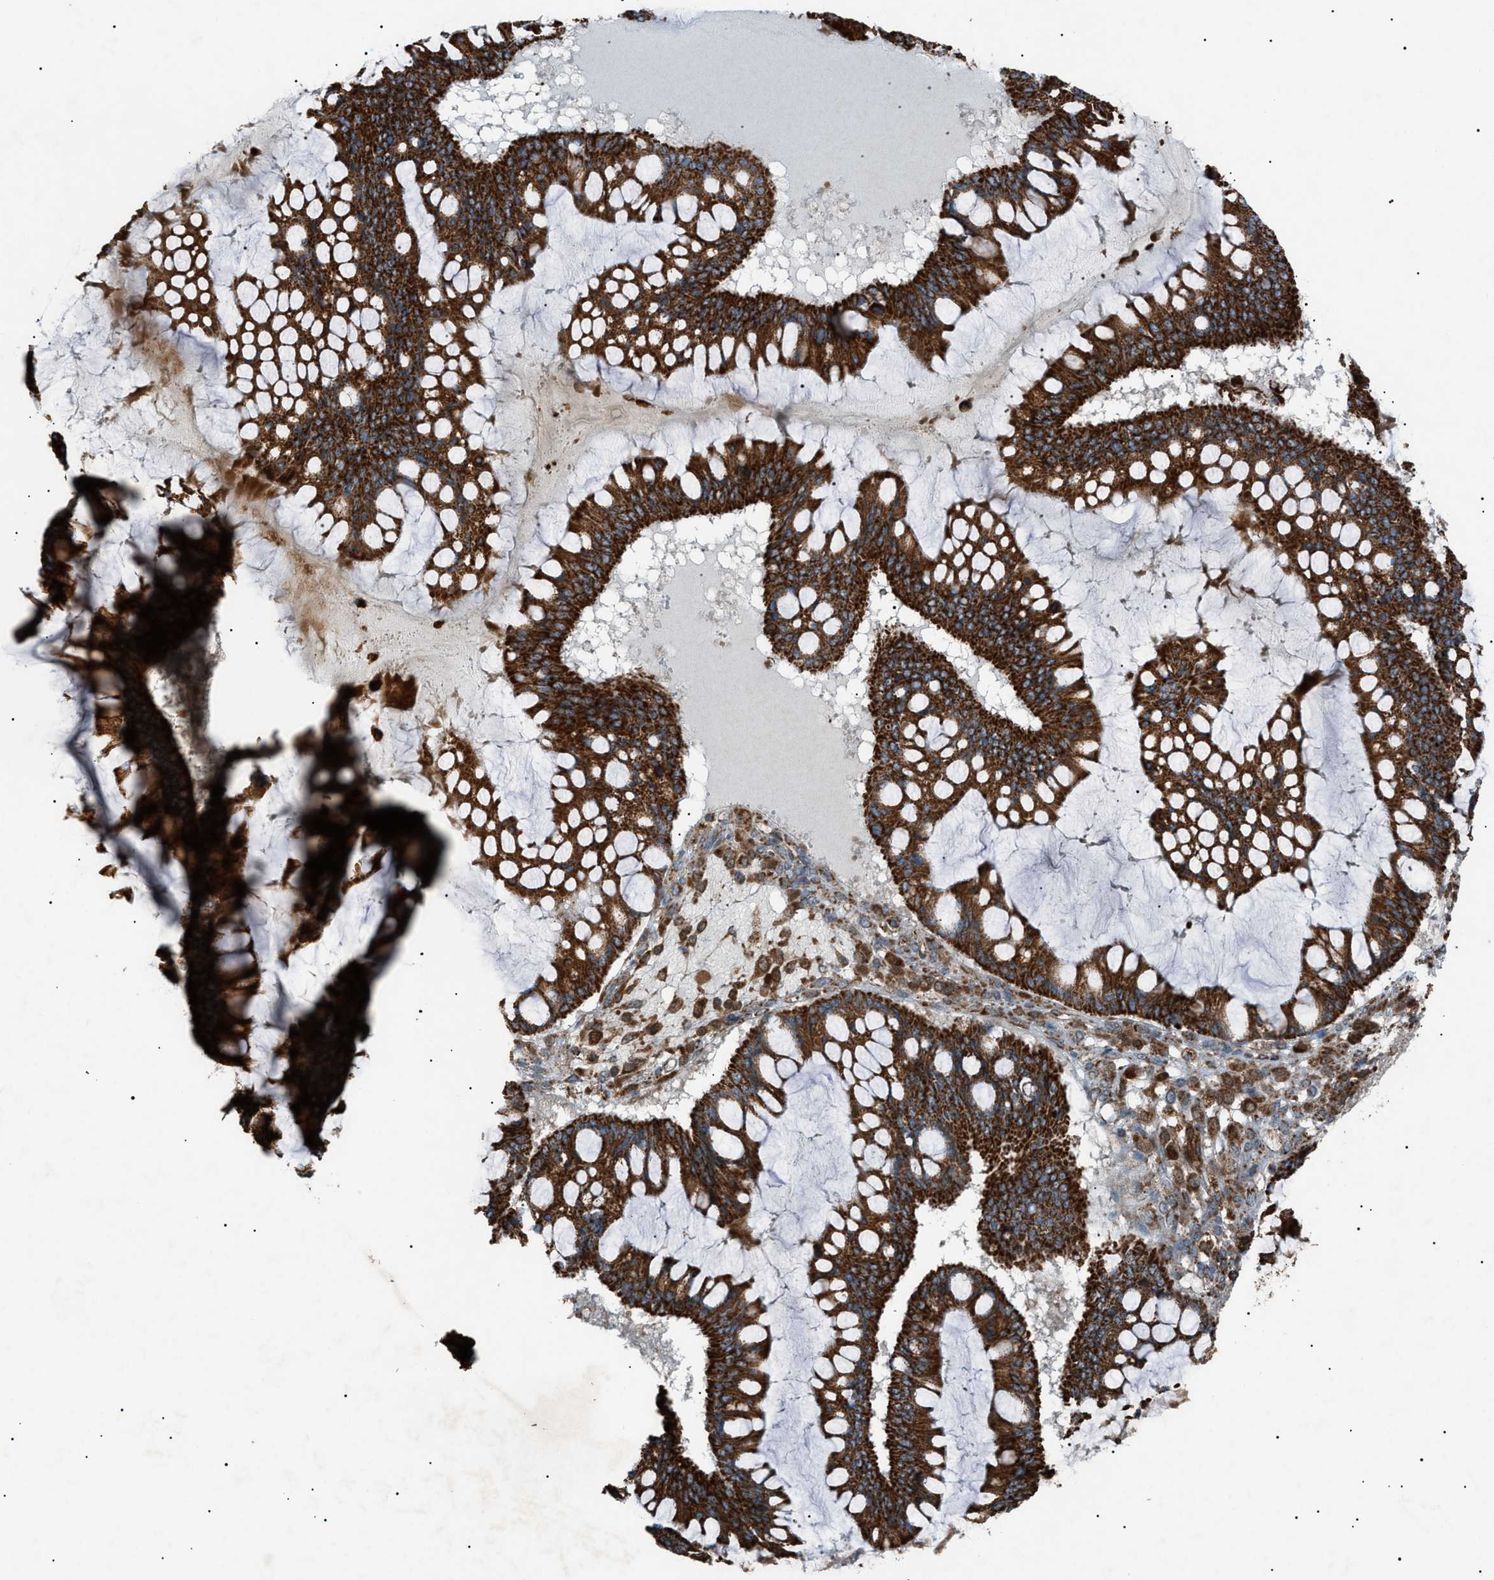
{"staining": {"intensity": "strong", "quantity": ">75%", "location": "cytoplasmic/membranous"}, "tissue": "ovarian cancer", "cell_type": "Tumor cells", "image_type": "cancer", "snomed": [{"axis": "morphology", "description": "Cystadenocarcinoma, mucinous, NOS"}, {"axis": "topography", "description": "Ovary"}], "caption": "Strong cytoplasmic/membranous expression for a protein is seen in approximately >75% of tumor cells of ovarian cancer using immunohistochemistry.", "gene": "C1GALT1C1", "patient": {"sex": "female", "age": 73}}